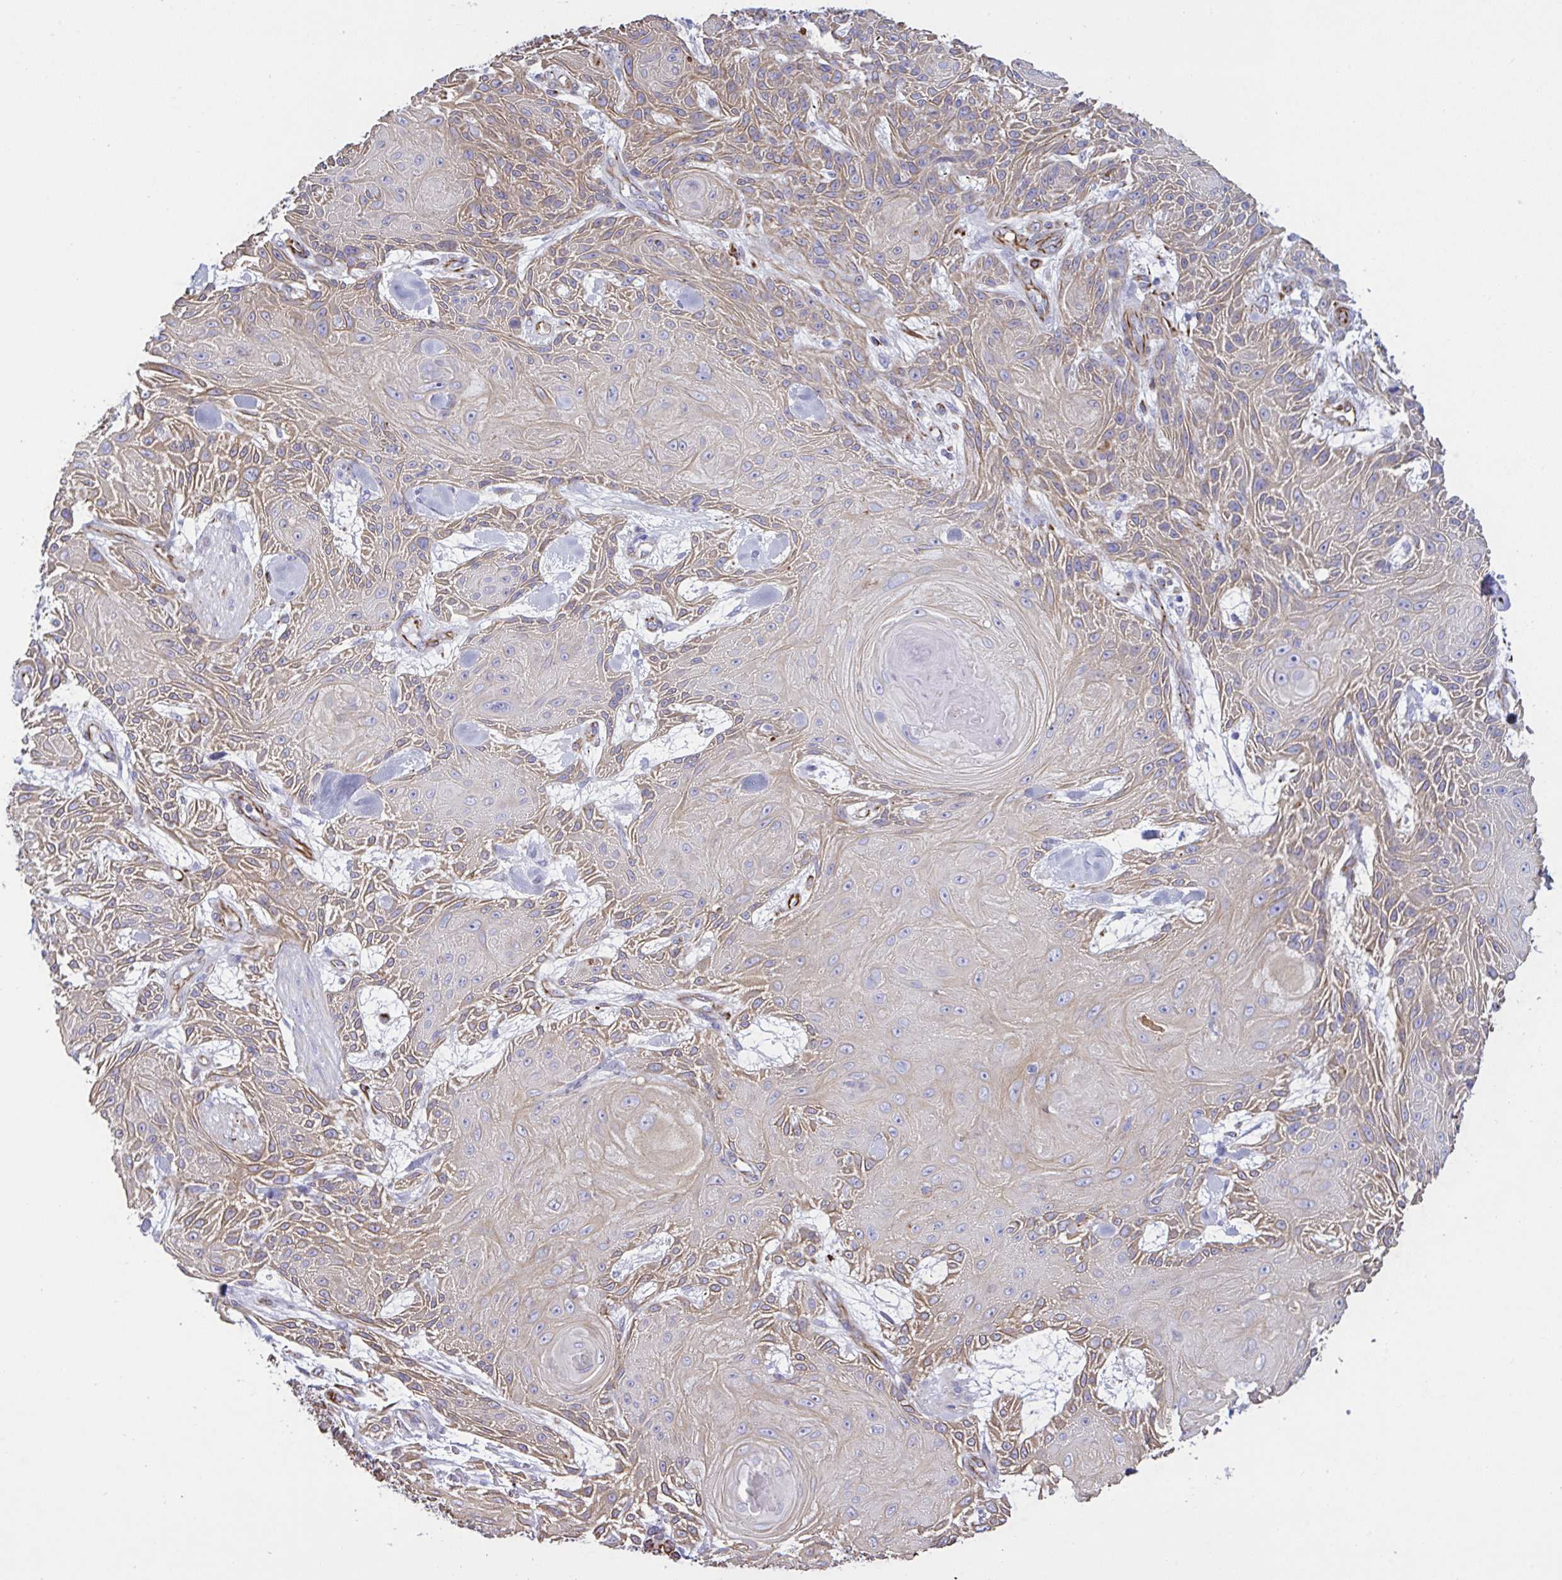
{"staining": {"intensity": "moderate", "quantity": "25%-75%", "location": "cytoplasmic/membranous"}, "tissue": "skin cancer", "cell_type": "Tumor cells", "image_type": "cancer", "snomed": [{"axis": "morphology", "description": "Squamous cell carcinoma, NOS"}, {"axis": "topography", "description": "Skin"}], "caption": "Immunohistochemistry (IHC) photomicrograph of human skin cancer stained for a protein (brown), which exhibits medium levels of moderate cytoplasmic/membranous staining in approximately 25%-75% of tumor cells.", "gene": "SMAD5", "patient": {"sex": "male", "age": 88}}